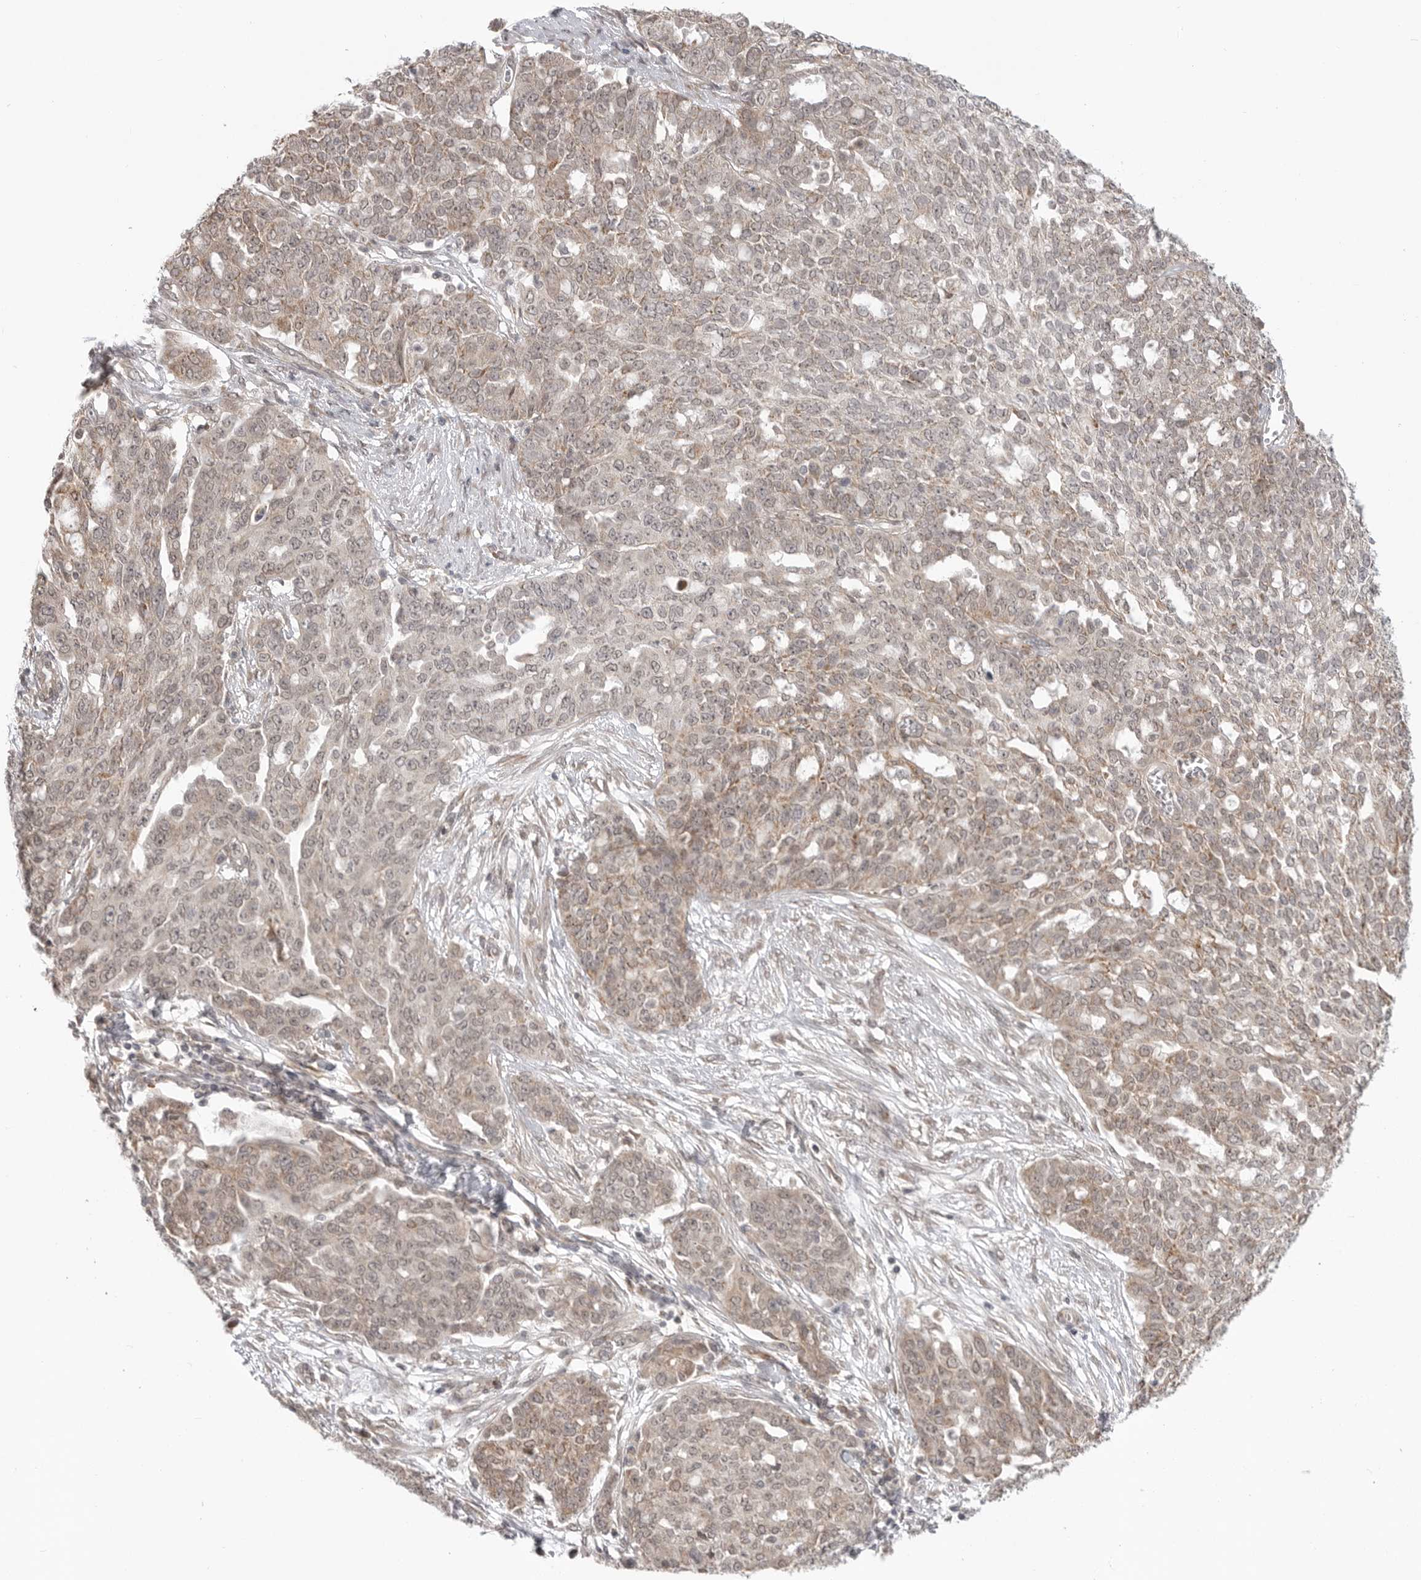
{"staining": {"intensity": "weak", "quantity": "<25%", "location": "cytoplasmic/membranous,nuclear"}, "tissue": "ovarian cancer", "cell_type": "Tumor cells", "image_type": "cancer", "snomed": [{"axis": "morphology", "description": "Cystadenocarcinoma, serous, NOS"}, {"axis": "topography", "description": "Soft tissue"}, {"axis": "topography", "description": "Ovary"}], "caption": "Immunohistochemistry (IHC) histopathology image of neoplastic tissue: serous cystadenocarcinoma (ovarian) stained with DAB exhibits no significant protein expression in tumor cells. Nuclei are stained in blue.", "gene": "KALRN", "patient": {"sex": "female", "age": 57}}